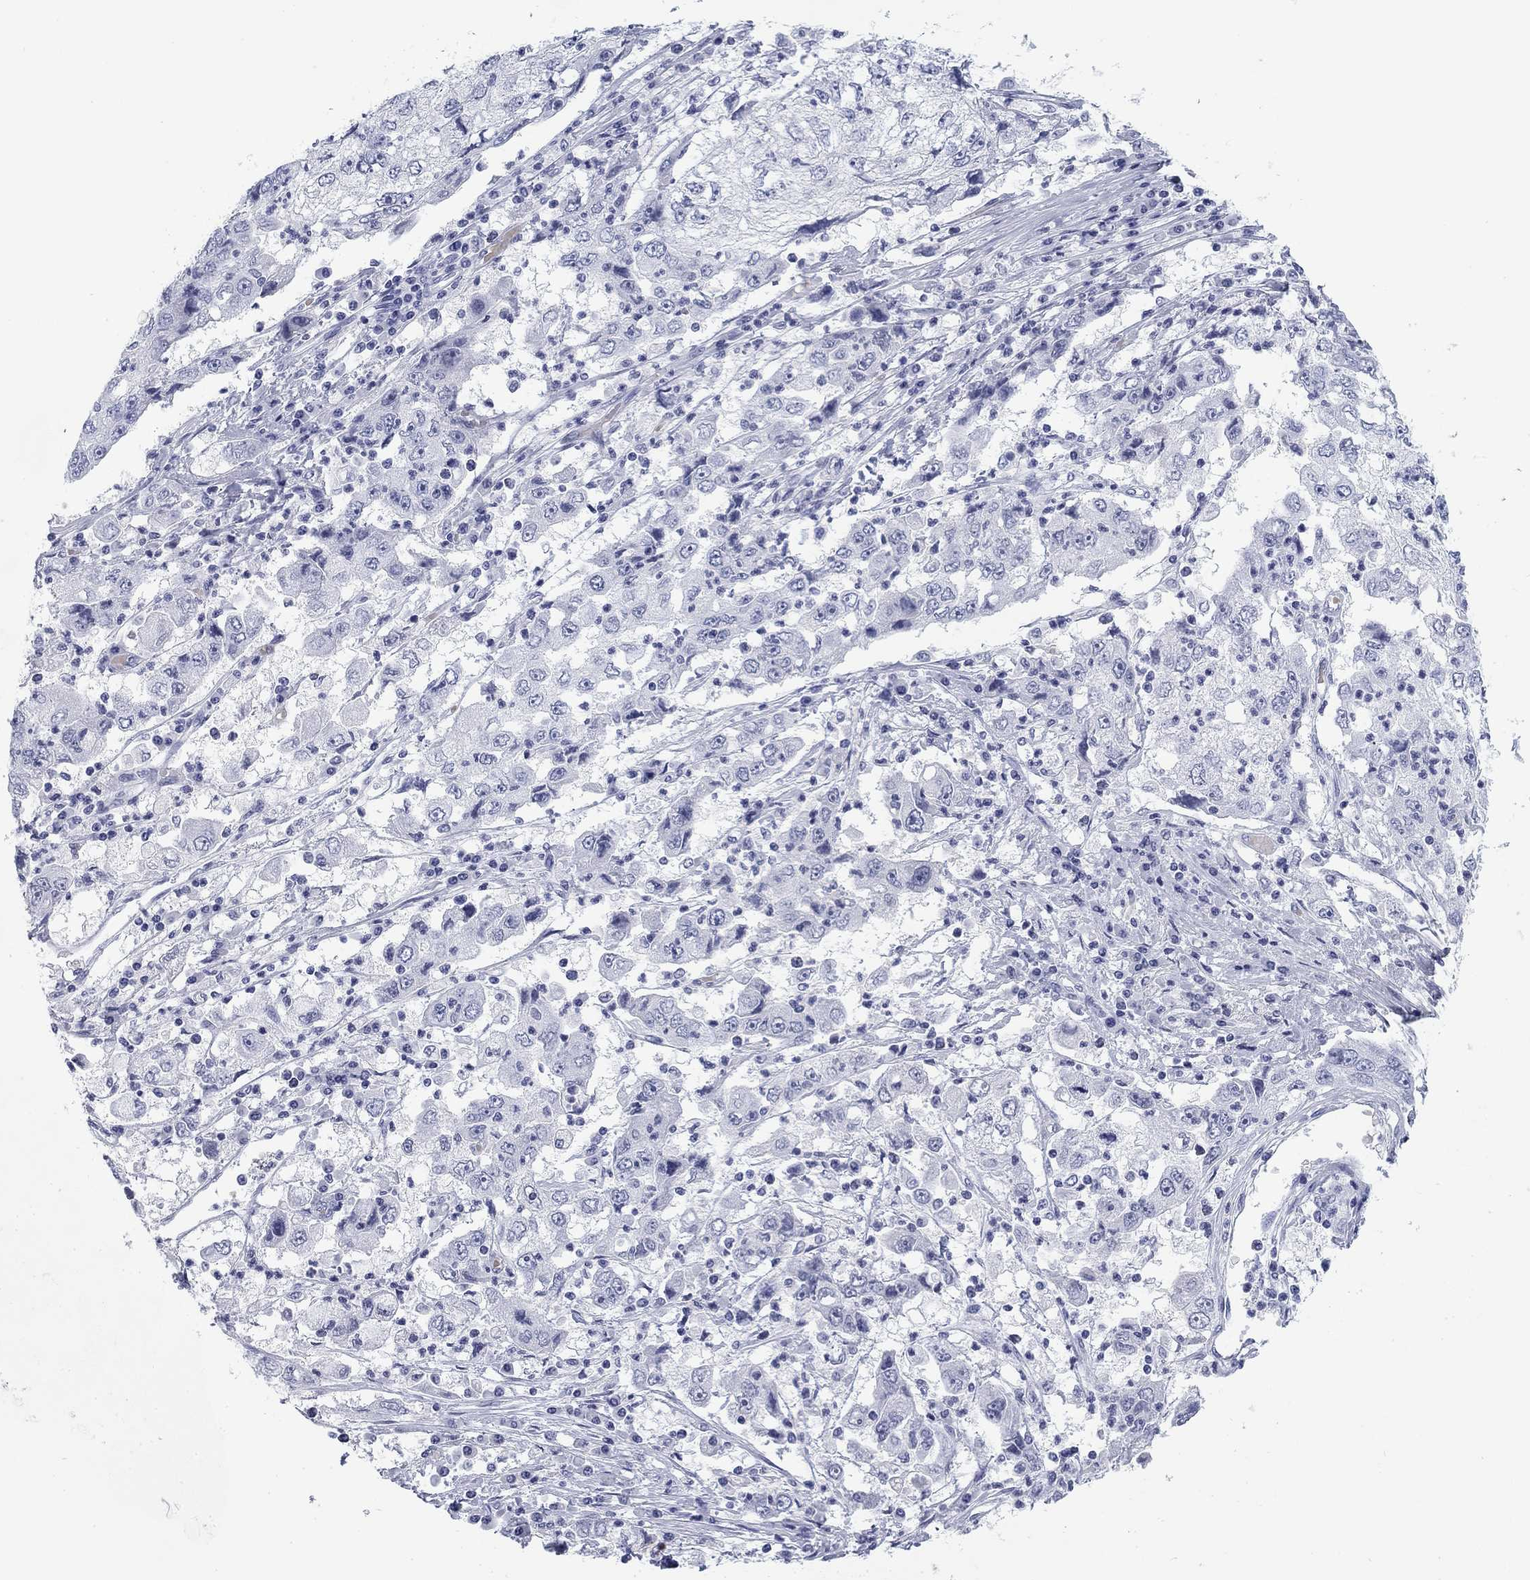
{"staining": {"intensity": "negative", "quantity": "none", "location": "none"}, "tissue": "cervical cancer", "cell_type": "Tumor cells", "image_type": "cancer", "snomed": [{"axis": "morphology", "description": "Squamous cell carcinoma, NOS"}, {"axis": "topography", "description": "Cervix"}], "caption": "DAB (3,3'-diaminobenzidine) immunohistochemical staining of human cervical cancer displays no significant expression in tumor cells.", "gene": "CALB1", "patient": {"sex": "female", "age": 36}}